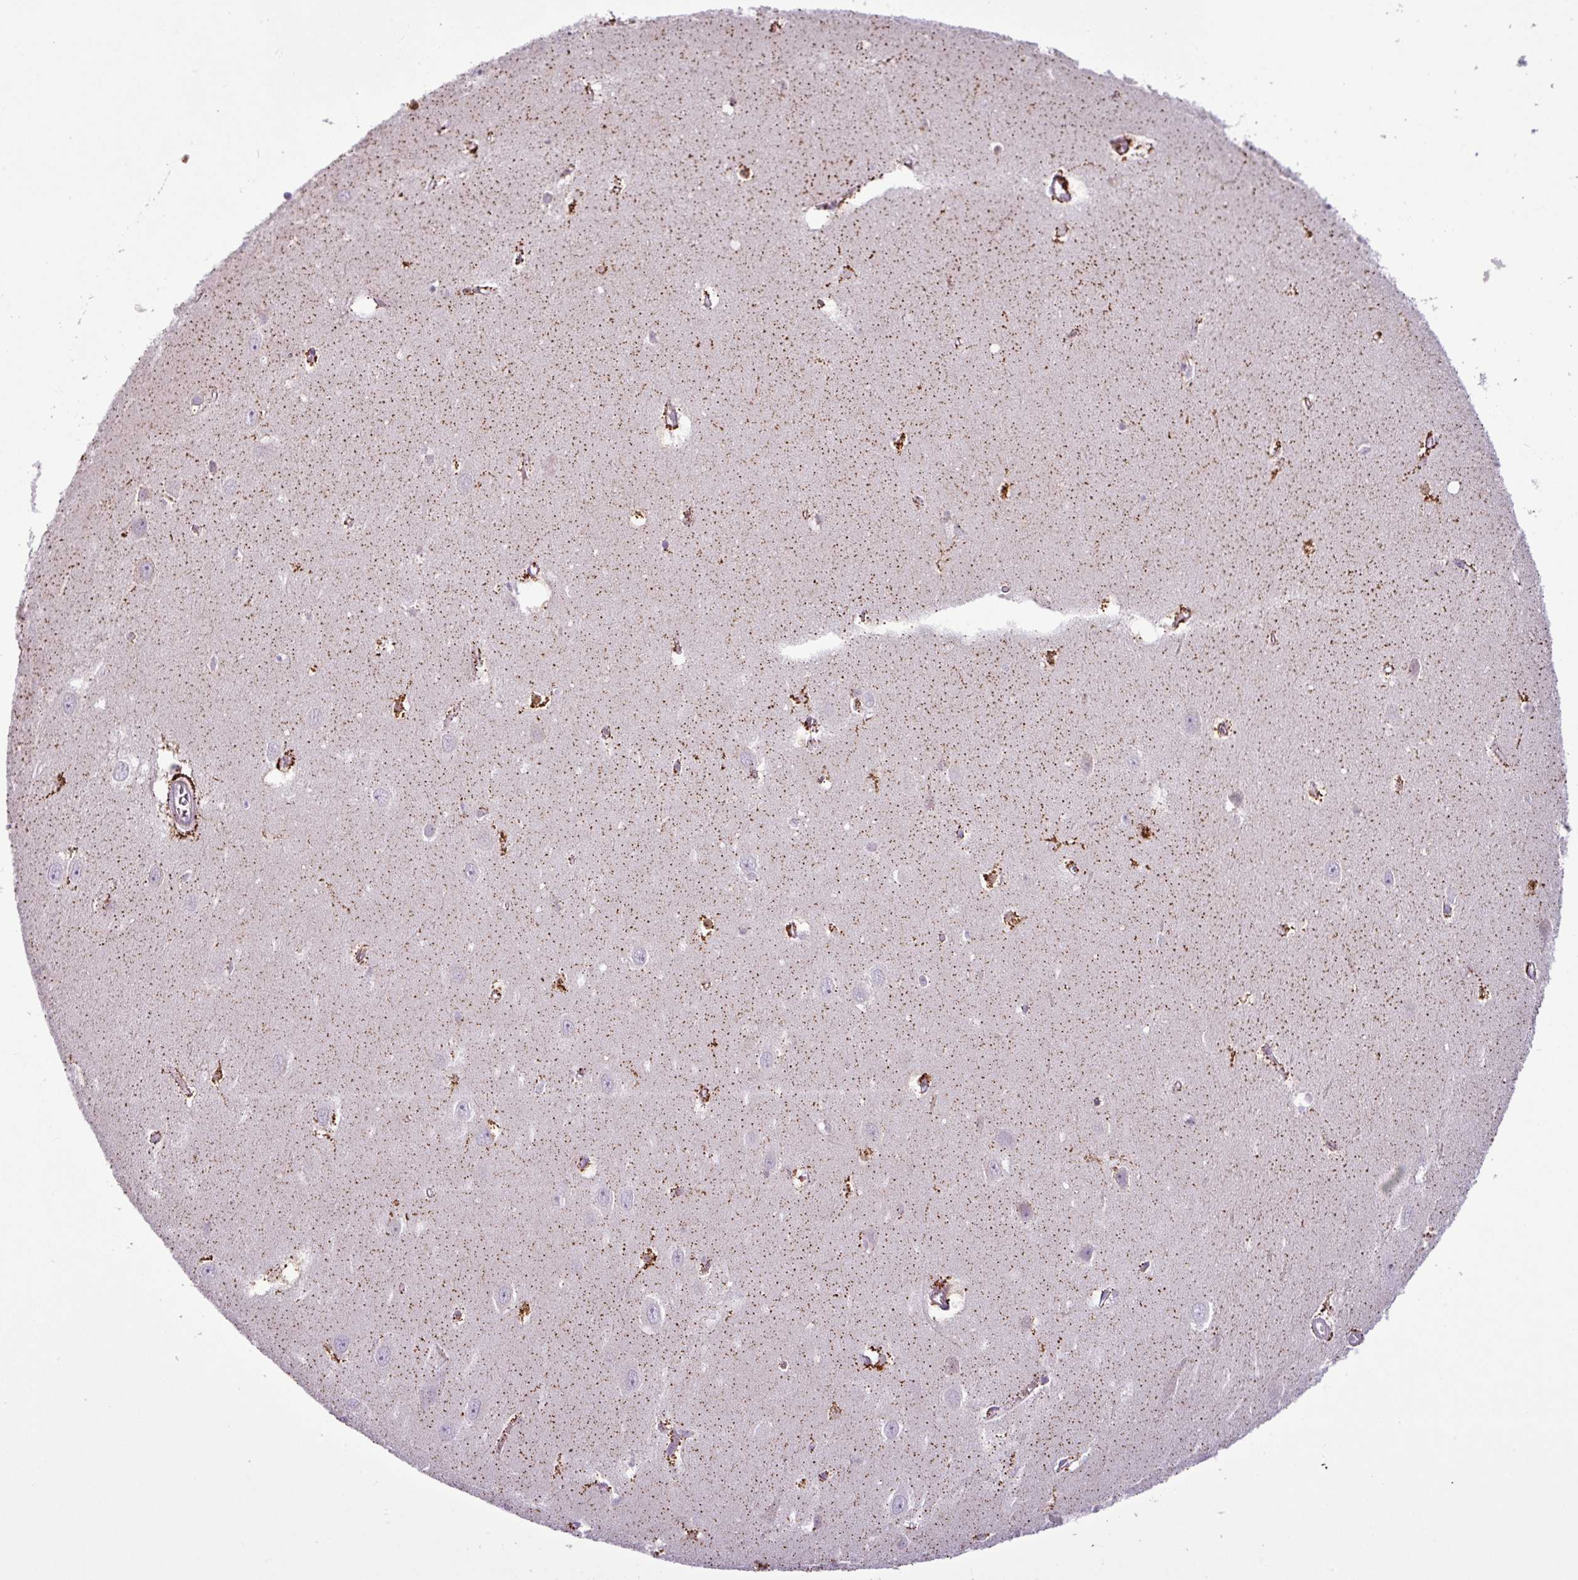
{"staining": {"intensity": "moderate", "quantity": "<25%", "location": "cytoplasmic/membranous"}, "tissue": "hippocampus", "cell_type": "Glial cells", "image_type": "normal", "snomed": [{"axis": "morphology", "description": "Normal tissue, NOS"}, {"axis": "topography", "description": "Hippocampus"}], "caption": "Moderate cytoplasmic/membranous protein staining is present in approximately <25% of glial cells in hippocampus. Nuclei are stained in blue.", "gene": "ZNF667", "patient": {"sex": "female", "age": 64}}